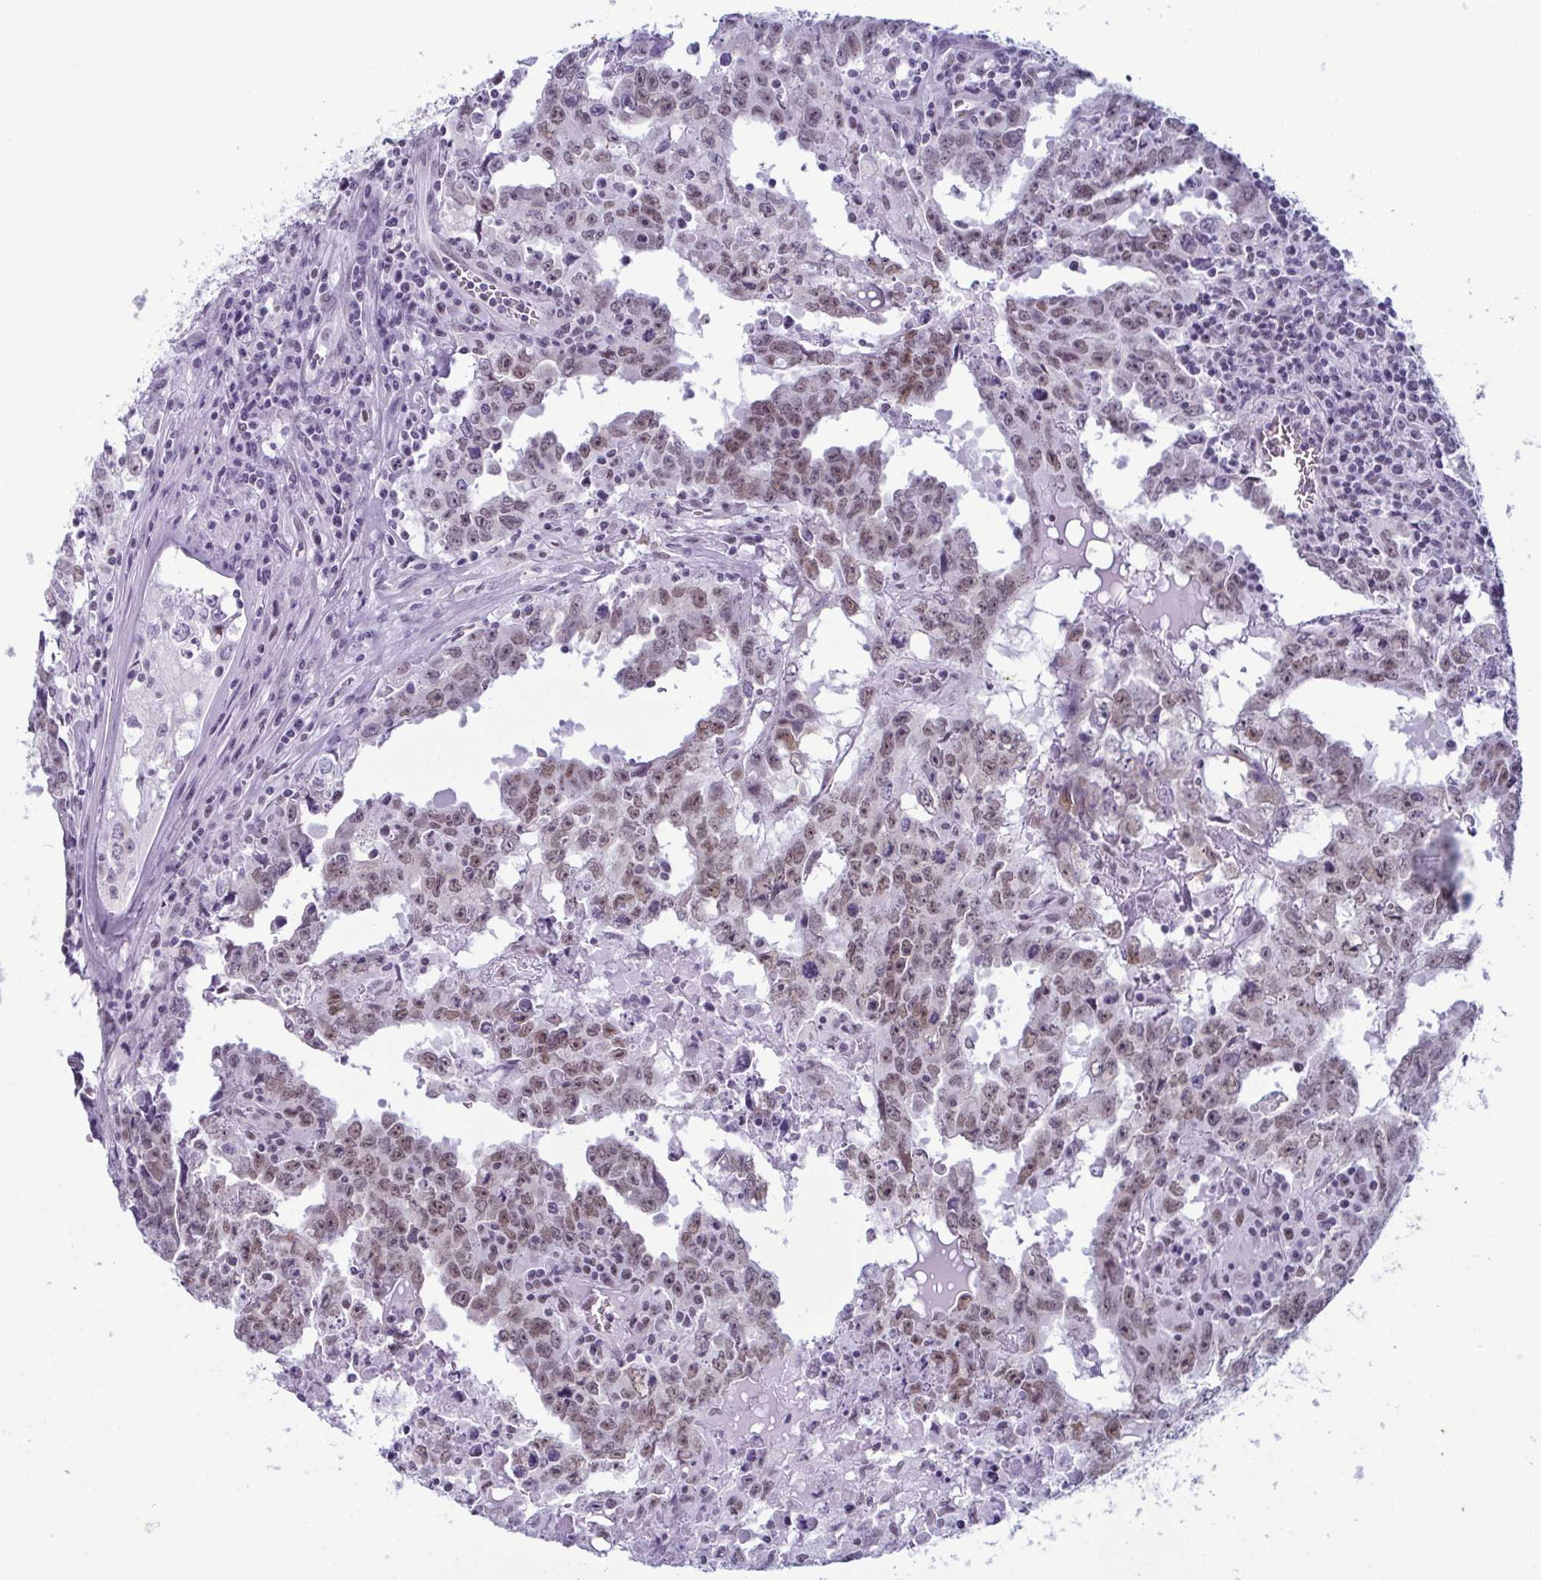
{"staining": {"intensity": "moderate", "quantity": "25%-75%", "location": "nuclear"}, "tissue": "testis cancer", "cell_type": "Tumor cells", "image_type": "cancer", "snomed": [{"axis": "morphology", "description": "Carcinoma, Embryonal, NOS"}, {"axis": "topography", "description": "Testis"}], "caption": "About 25%-75% of tumor cells in human testis cancer (embryonal carcinoma) reveal moderate nuclear protein expression as visualized by brown immunohistochemical staining.", "gene": "RBM7", "patient": {"sex": "male", "age": 22}}